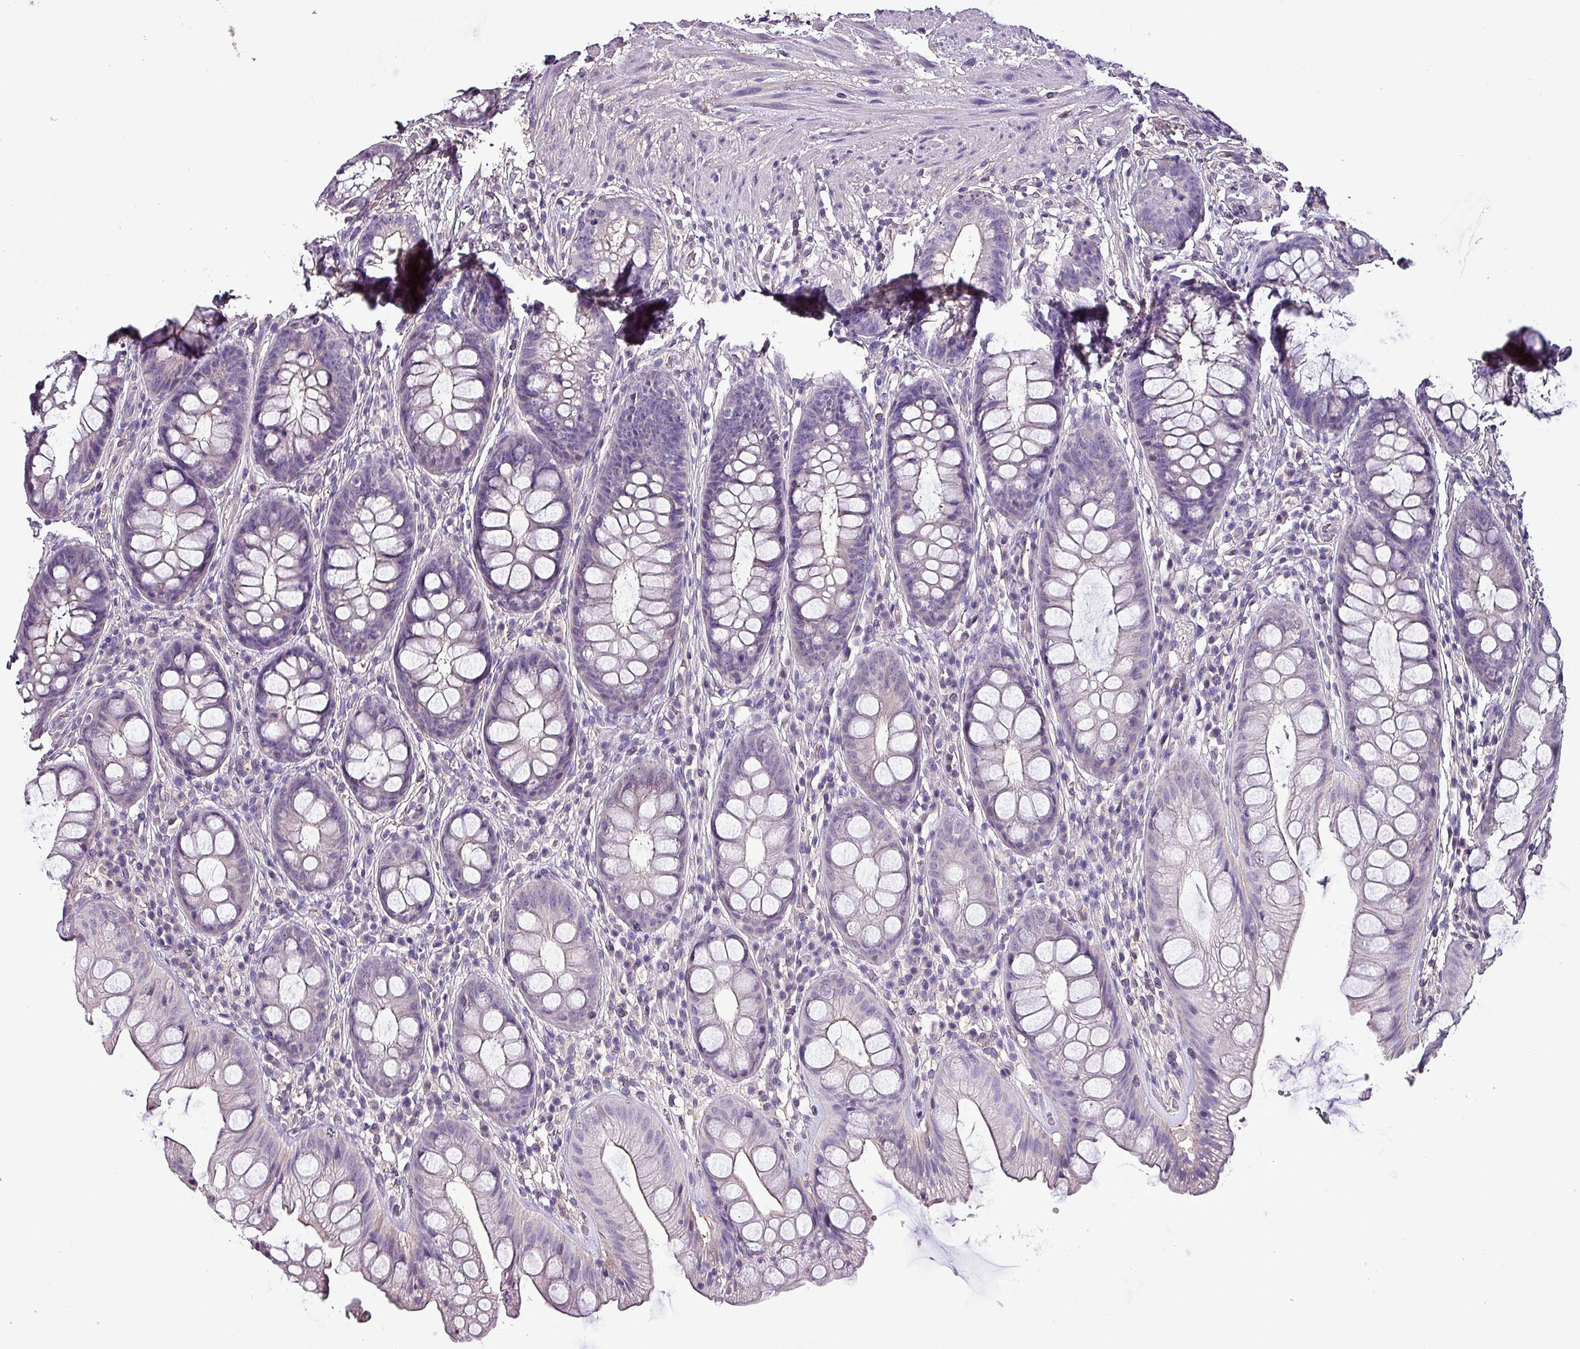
{"staining": {"intensity": "weak", "quantity": "<25%", "location": "cytoplasmic/membranous"}, "tissue": "rectum", "cell_type": "Glandular cells", "image_type": "normal", "snomed": [{"axis": "morphology", "description": "Normal tissue, NOS"}, {"axis": "topography", "description": "Rectum"}], "caption": "Unremarkable rectum was stained to show a protein in brown. There is no significant expression in glandular cells. Nuclei are stained in blue.", "gene": "HTRA4", "patient": {"sex": "male", "age": 74}}